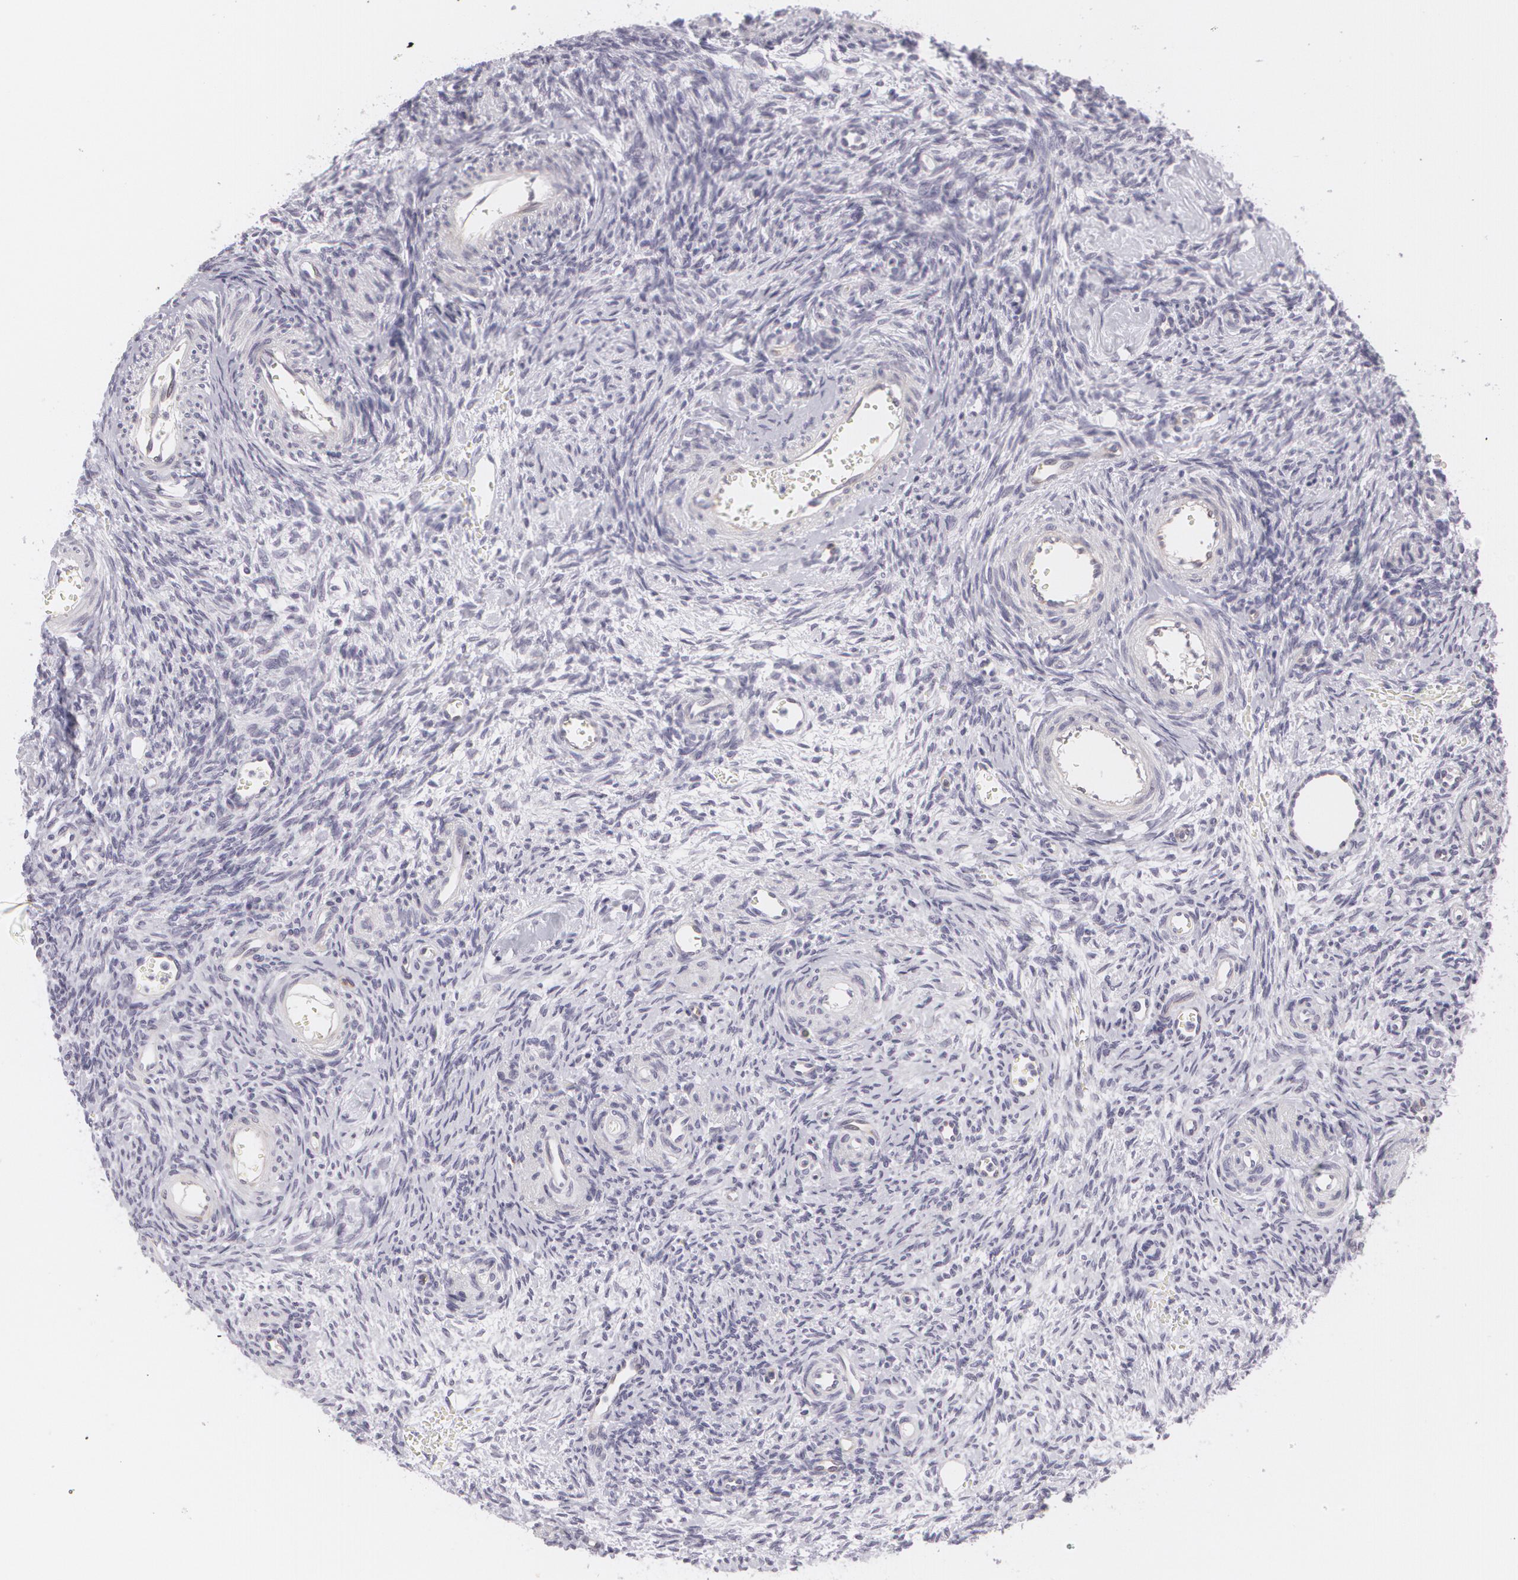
{"staining": {"intensity": "negative", "quantity": "none", "location": "none"}, "tissue": "ovary", "cell_type": "Follicle cells", "image_type": "normal", "snomed": [{"axis": "morphology", "description": "Normal tissue, NOS"}, {"axis": "topography", "description": "Ovary"}], "caption": "Immunohistochemical staining of unremarkable human ovary exhibits no significant staining in follicle cells. (DAB (3,3'-diaminobenzidine) IHC visualized using brightfield microscopy, high magnification).", "gene": "MAP2", "patient": {"sex": "female", "age": 39}}